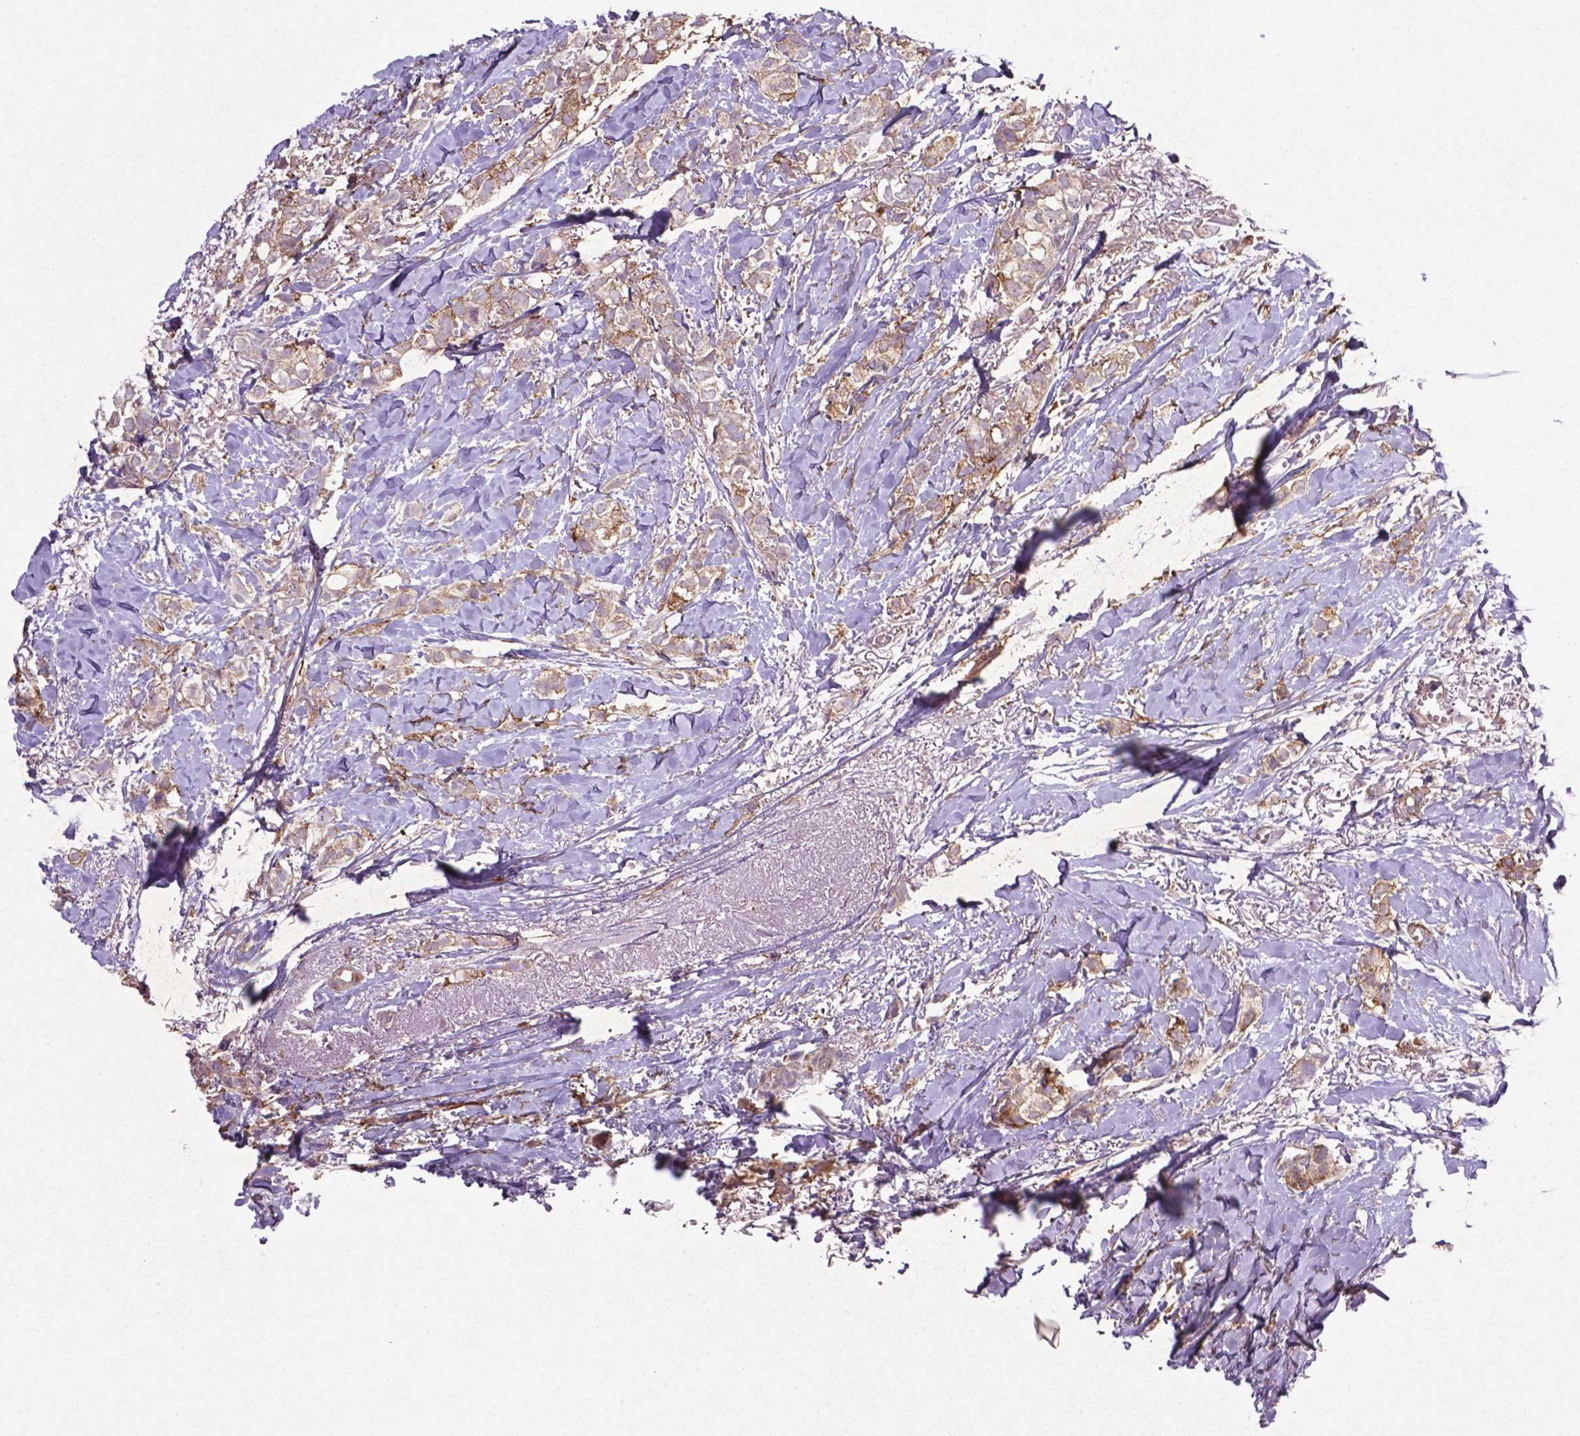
{"staining": {"intensity": "moderate", "quantity": ">75%", "location": "cytoplasmic/membranous"}, "tissue": "breast cancer", "cell_type": "Tumor cells", "image_type": "cancer", "snomed": [{"axis": "morphology", "description": "Duct carcinoma"}, {"axis": "topography", "description": "Breast"}], "caption": "Infiltrating ductal carcinoma (breast) tissue displays moderate cytoplasmic/membranous expression in approximately >75% of tumor cells", "gene": "MTOR", "patient": {"sex": "female", "age": 85}}